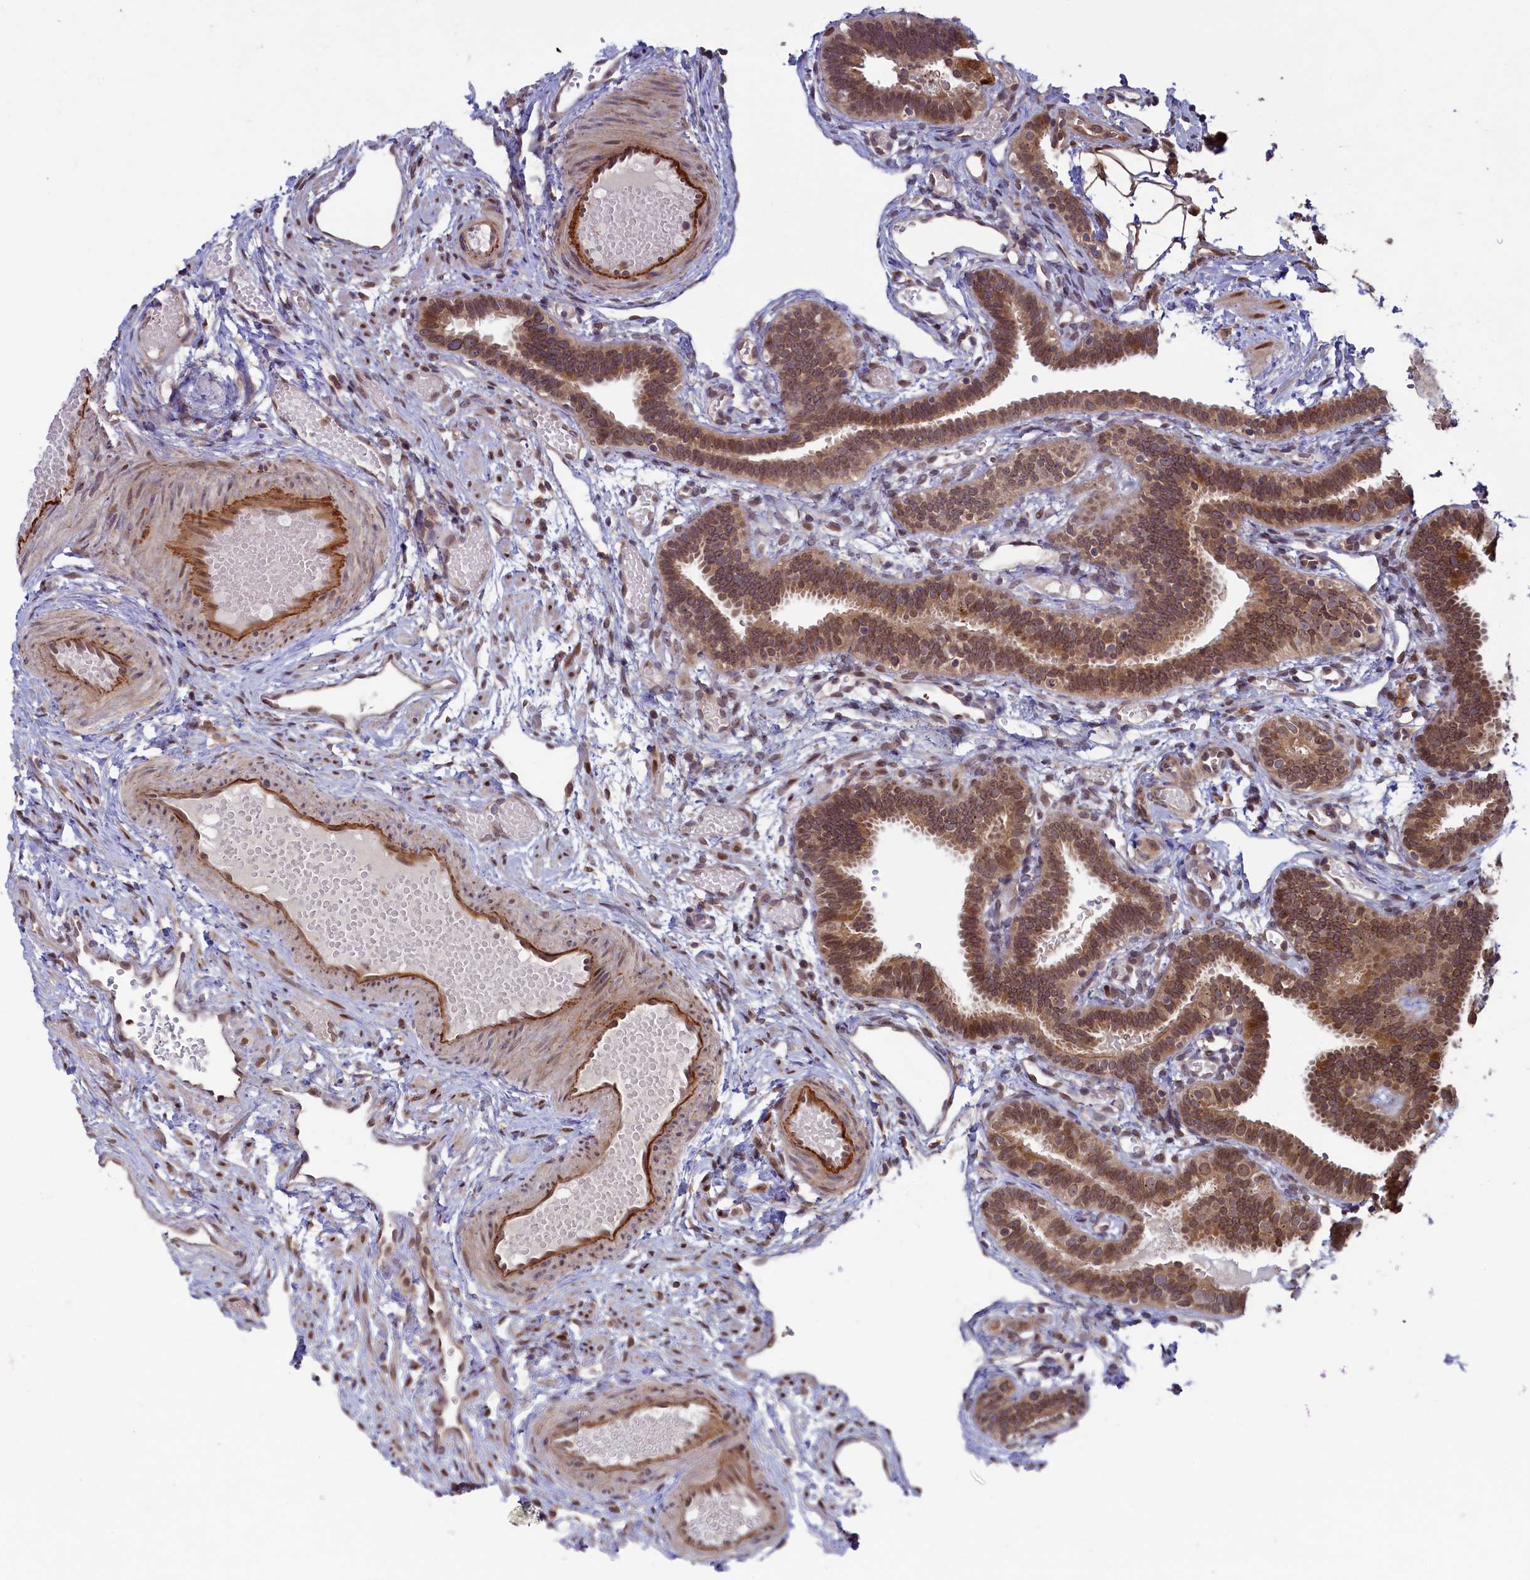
{"staining": {"intensity": "moderate", "quantity": ">75%", "location": "cytoplasmic/membranous,nuclear"}, "tissue": "fallopian tube", "cell_type": "Glandular cells", "image_type": "normal", "snomed": [{"axis": "morphology", "description": "Normal tissue, NOS"}, {"axis": "topography", "description": "Fallopian tube"}], "caption": "The image reveals a brown stain indicating the presence of a protein in the cytoplasmic/membranous,nuclear of glandular cells in fallopian tube. Using DAB (brown) and hematoxylin (blue) stains, captured at high magnification using brightfield microscopy.", "gene": "NAE1", "patient": {"sex": "female", "age": 37}}